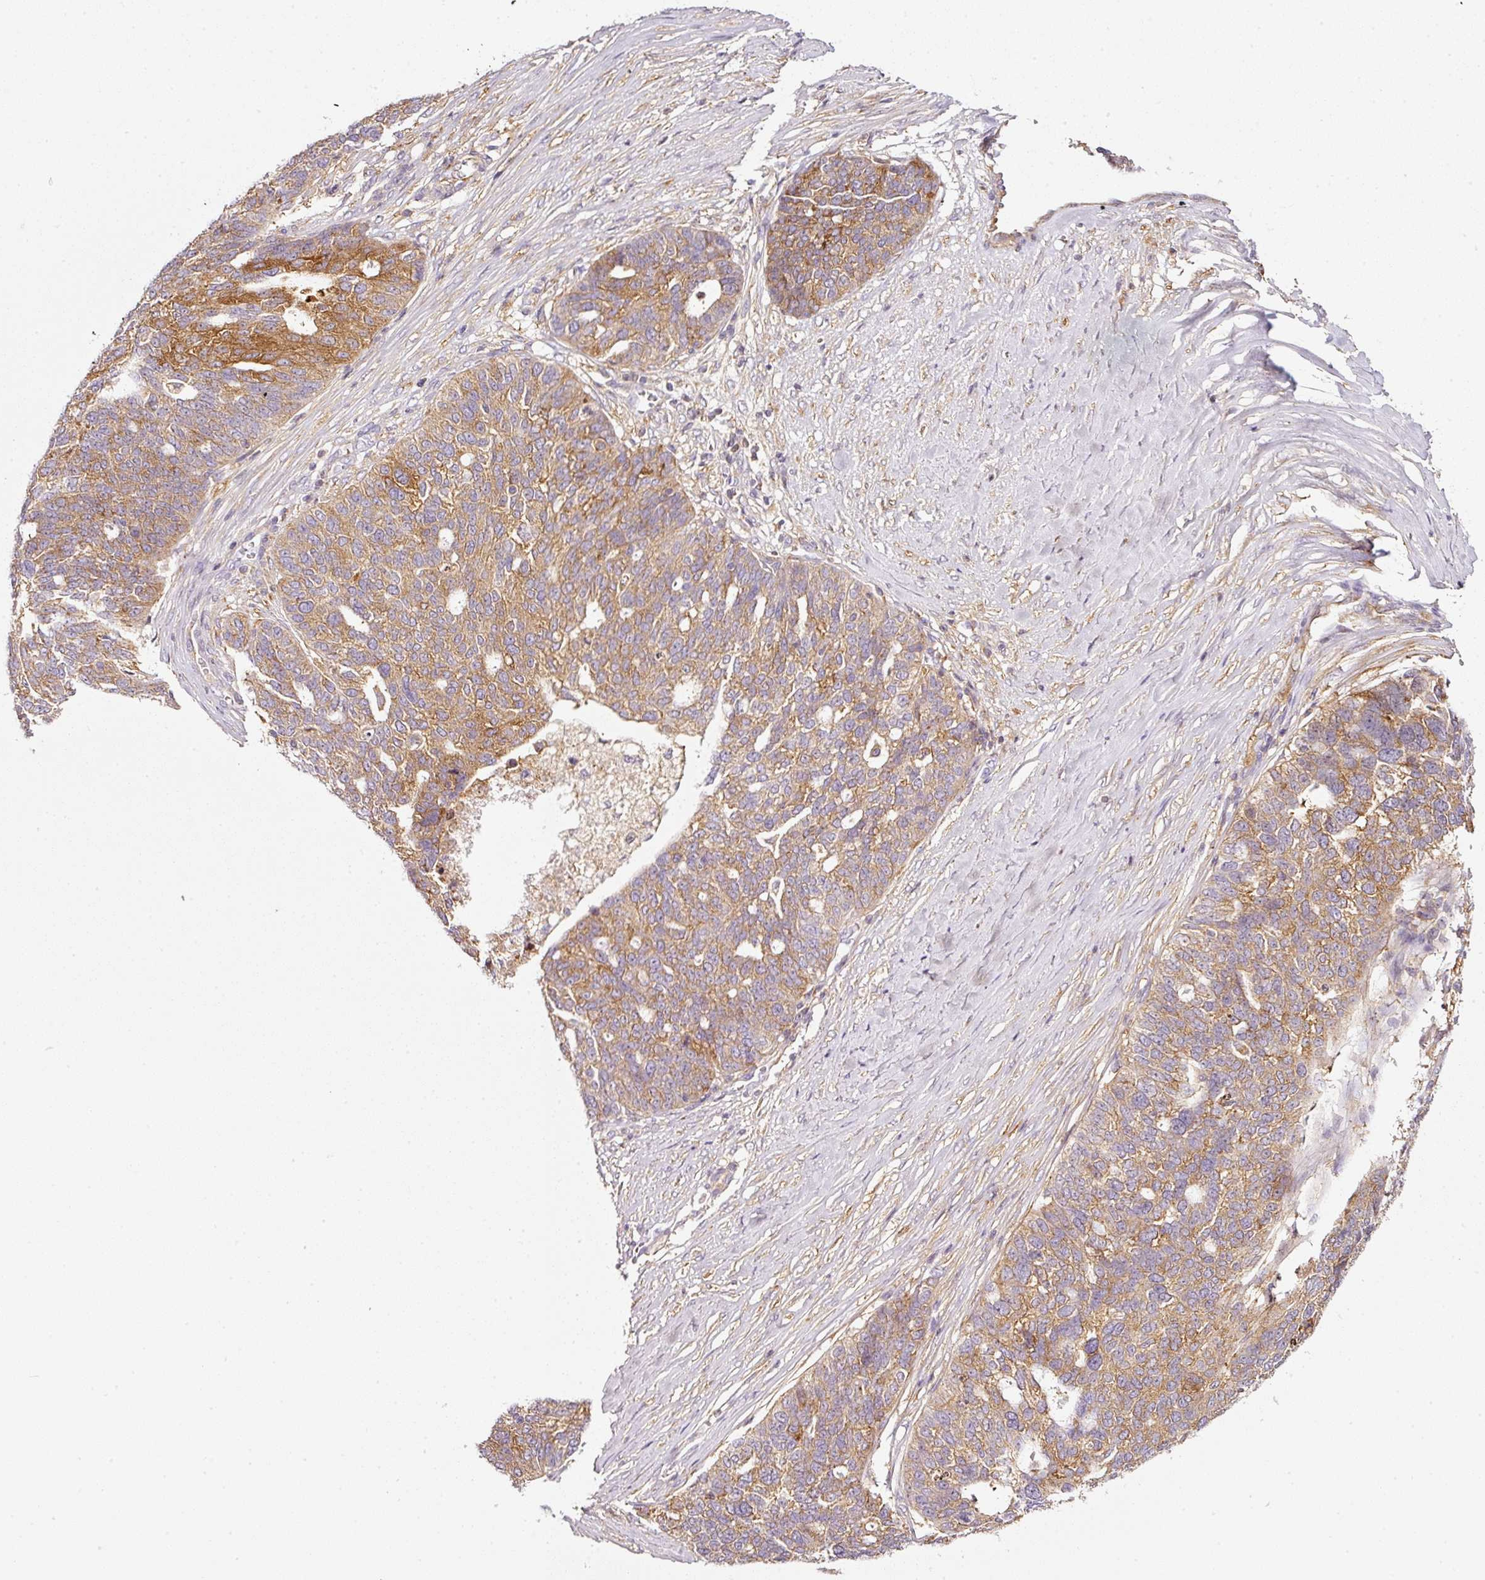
{"staining": {"intensity": "moderate", "quantity": ">75%", "location": "cytoplasmic/membranous"}, "tissue": "ovarian cancer", "cell_type": "Tumor cells", "image_type": "cancer", "snomed": [{"axis": "morphology", "description": "Cystadenocarcinoma, serous, NOS"}, {"axis": "topography", "description": "Ovary"}], "caption": "Protein expression analysis of human ovarian cancer (serous cystadenocarcinoma) reveals moderate cytoplasmic/membranous staining in approximately >75% of tumor cells.", "gene": "SCNM1", "patient": {"sex": "female", "age": 59}}